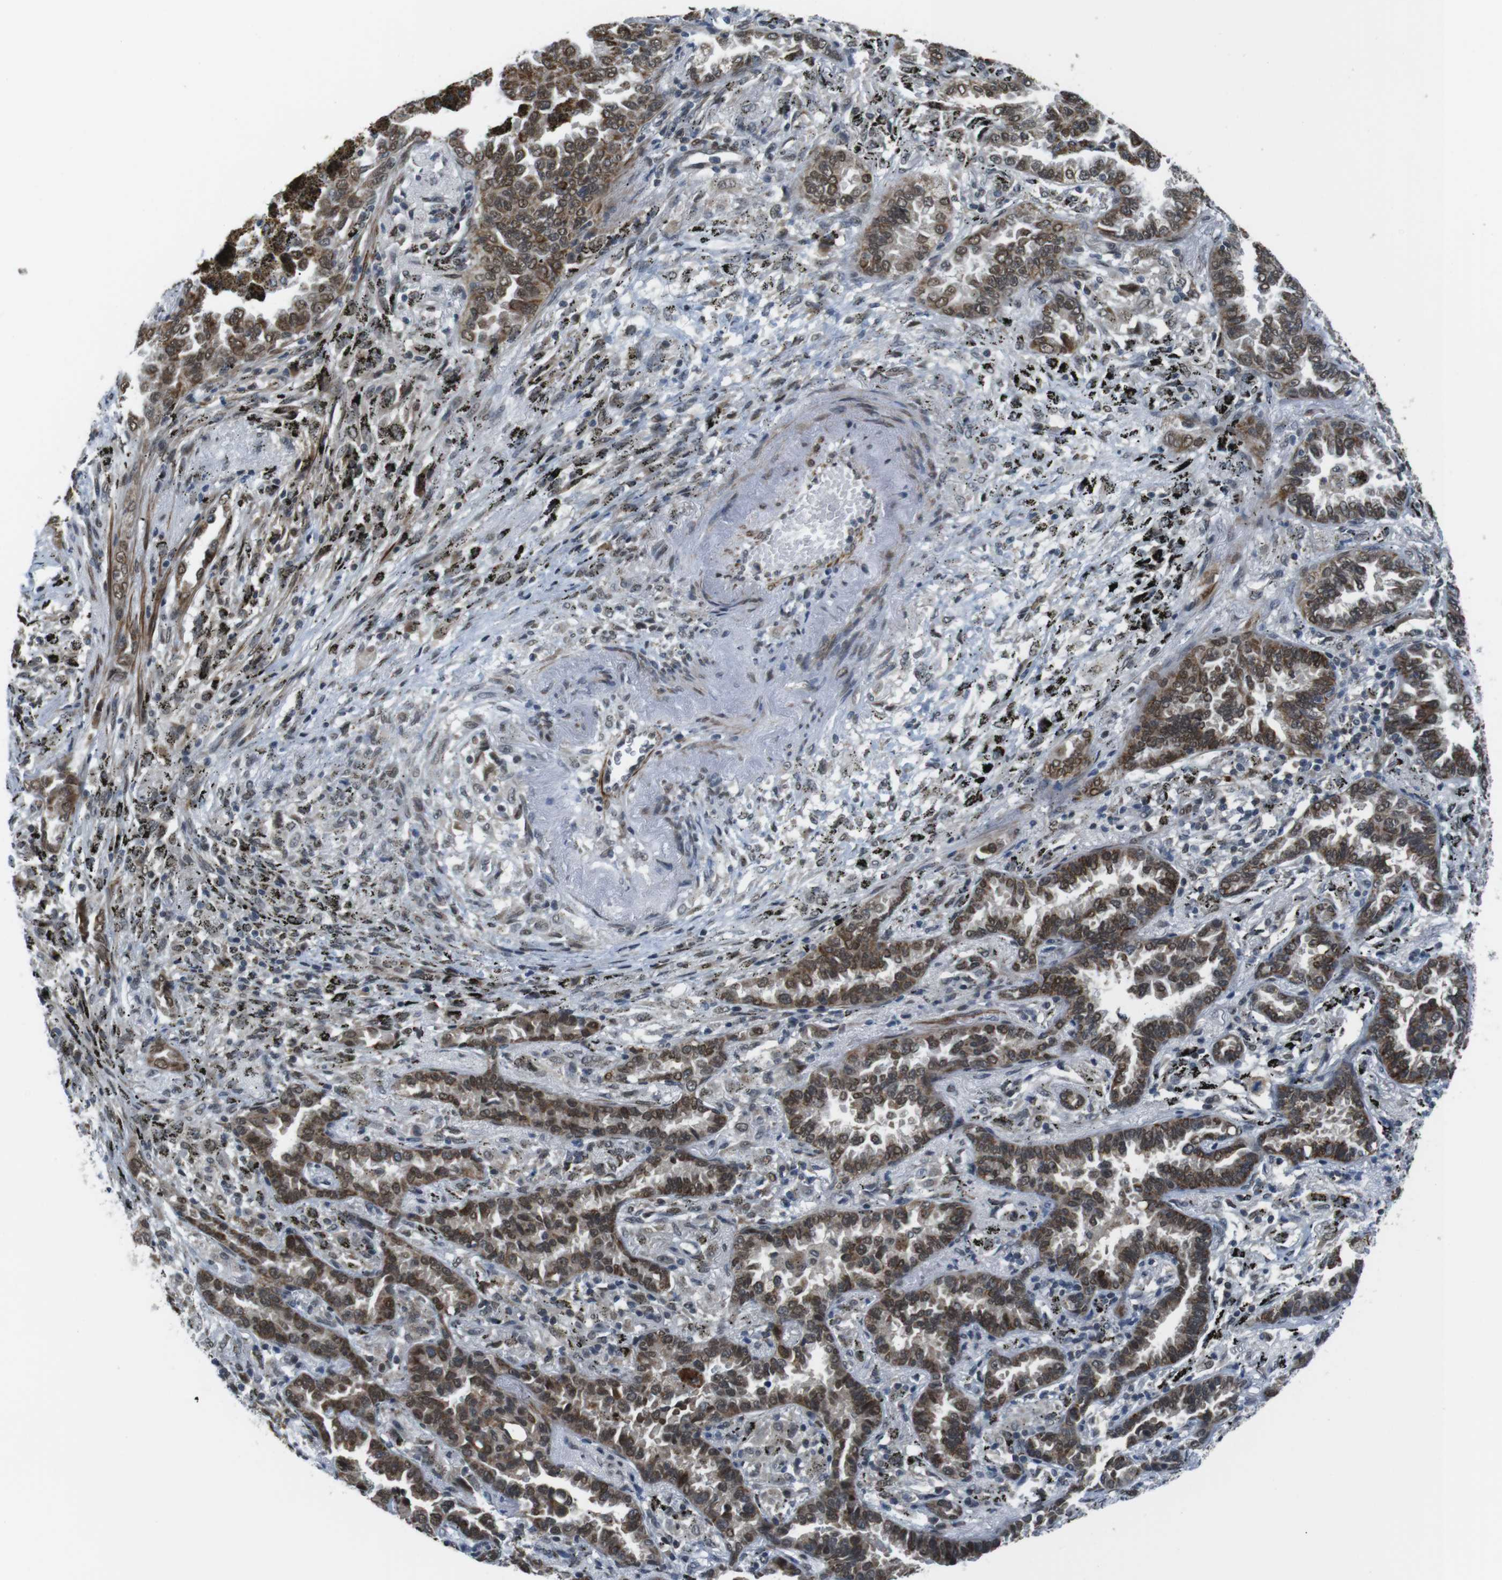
{"staining": {"intensity": "moderate", "quantity": ">75%", "location": "cytoplasmic/membranous"}, "tissue": "lung cancer", "cell_type": "Tumor cells", "image_type": "cancer", "snomed": [{"axis": "morphology", "description": "Normal tissue, NOS"}, {"axis": "morphology", "description": "Adenocarcinoma, NOS"}, {"axis": "topography", "description": "Lung"}], "caption": "There is medium levels of moderate cytoplasmic/membranous positivity in tumor cells of adenocarcinoma (lung), as demonstrated by immunohistochemical staining (brown color).", "gene": "USP7", "patient": {"sex": "male", "age": 59}}